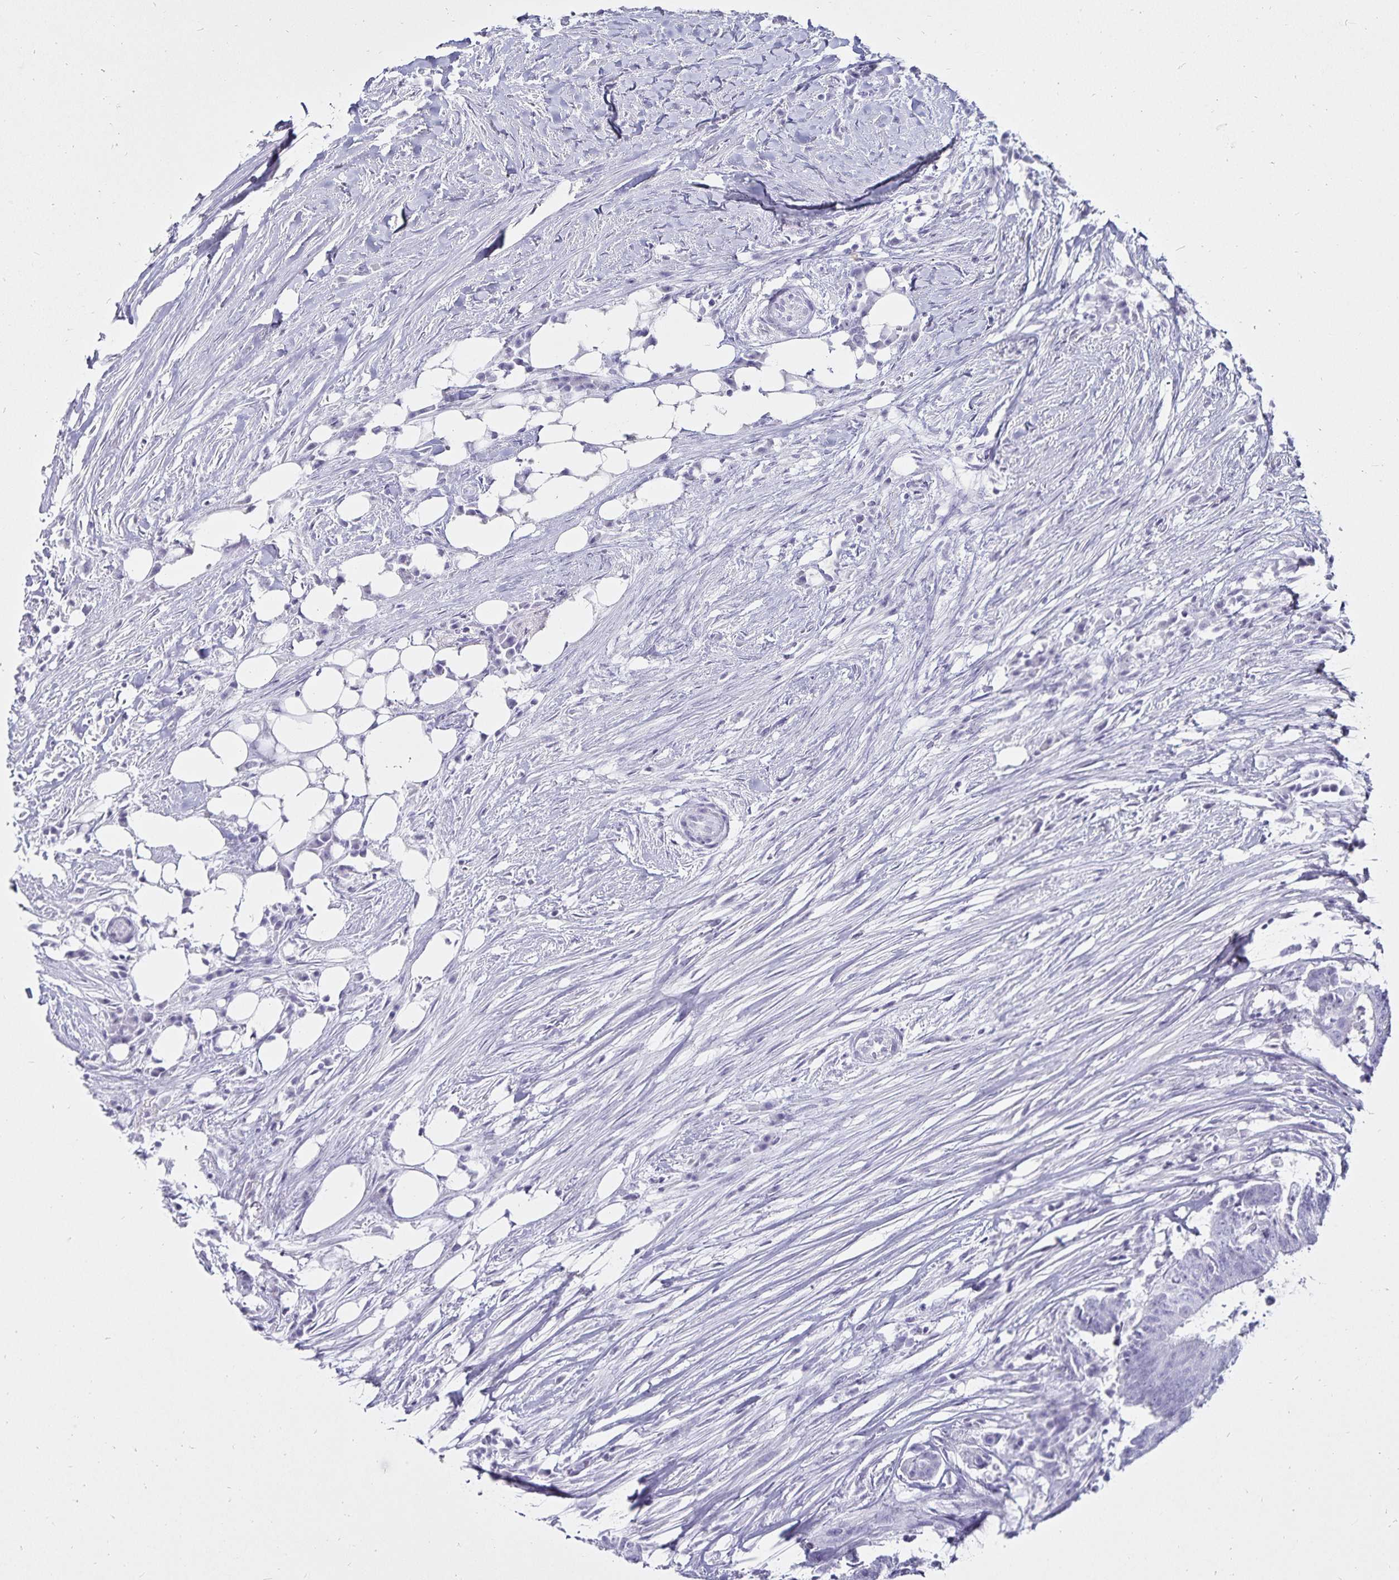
{"staining": {"intensity": "negative", "quantity": "none", "location": "none"}, "tissue": "colorectal cancer", "cell_type": "Tumor cells", "image_type": "cancer", "snomed": [{"axis": "morphology", "description": "Adenocarcinoma, NOS"}, {"axis": "topography", "description": "Colon"}], "caption": "There is no significant expression in tumor cells of adenocarcinoma (colorectal). (DAB IHC with hematoxylin counter stain).", "gene": "DEFA6", "patient": {"sex": "female", "age": 43}}